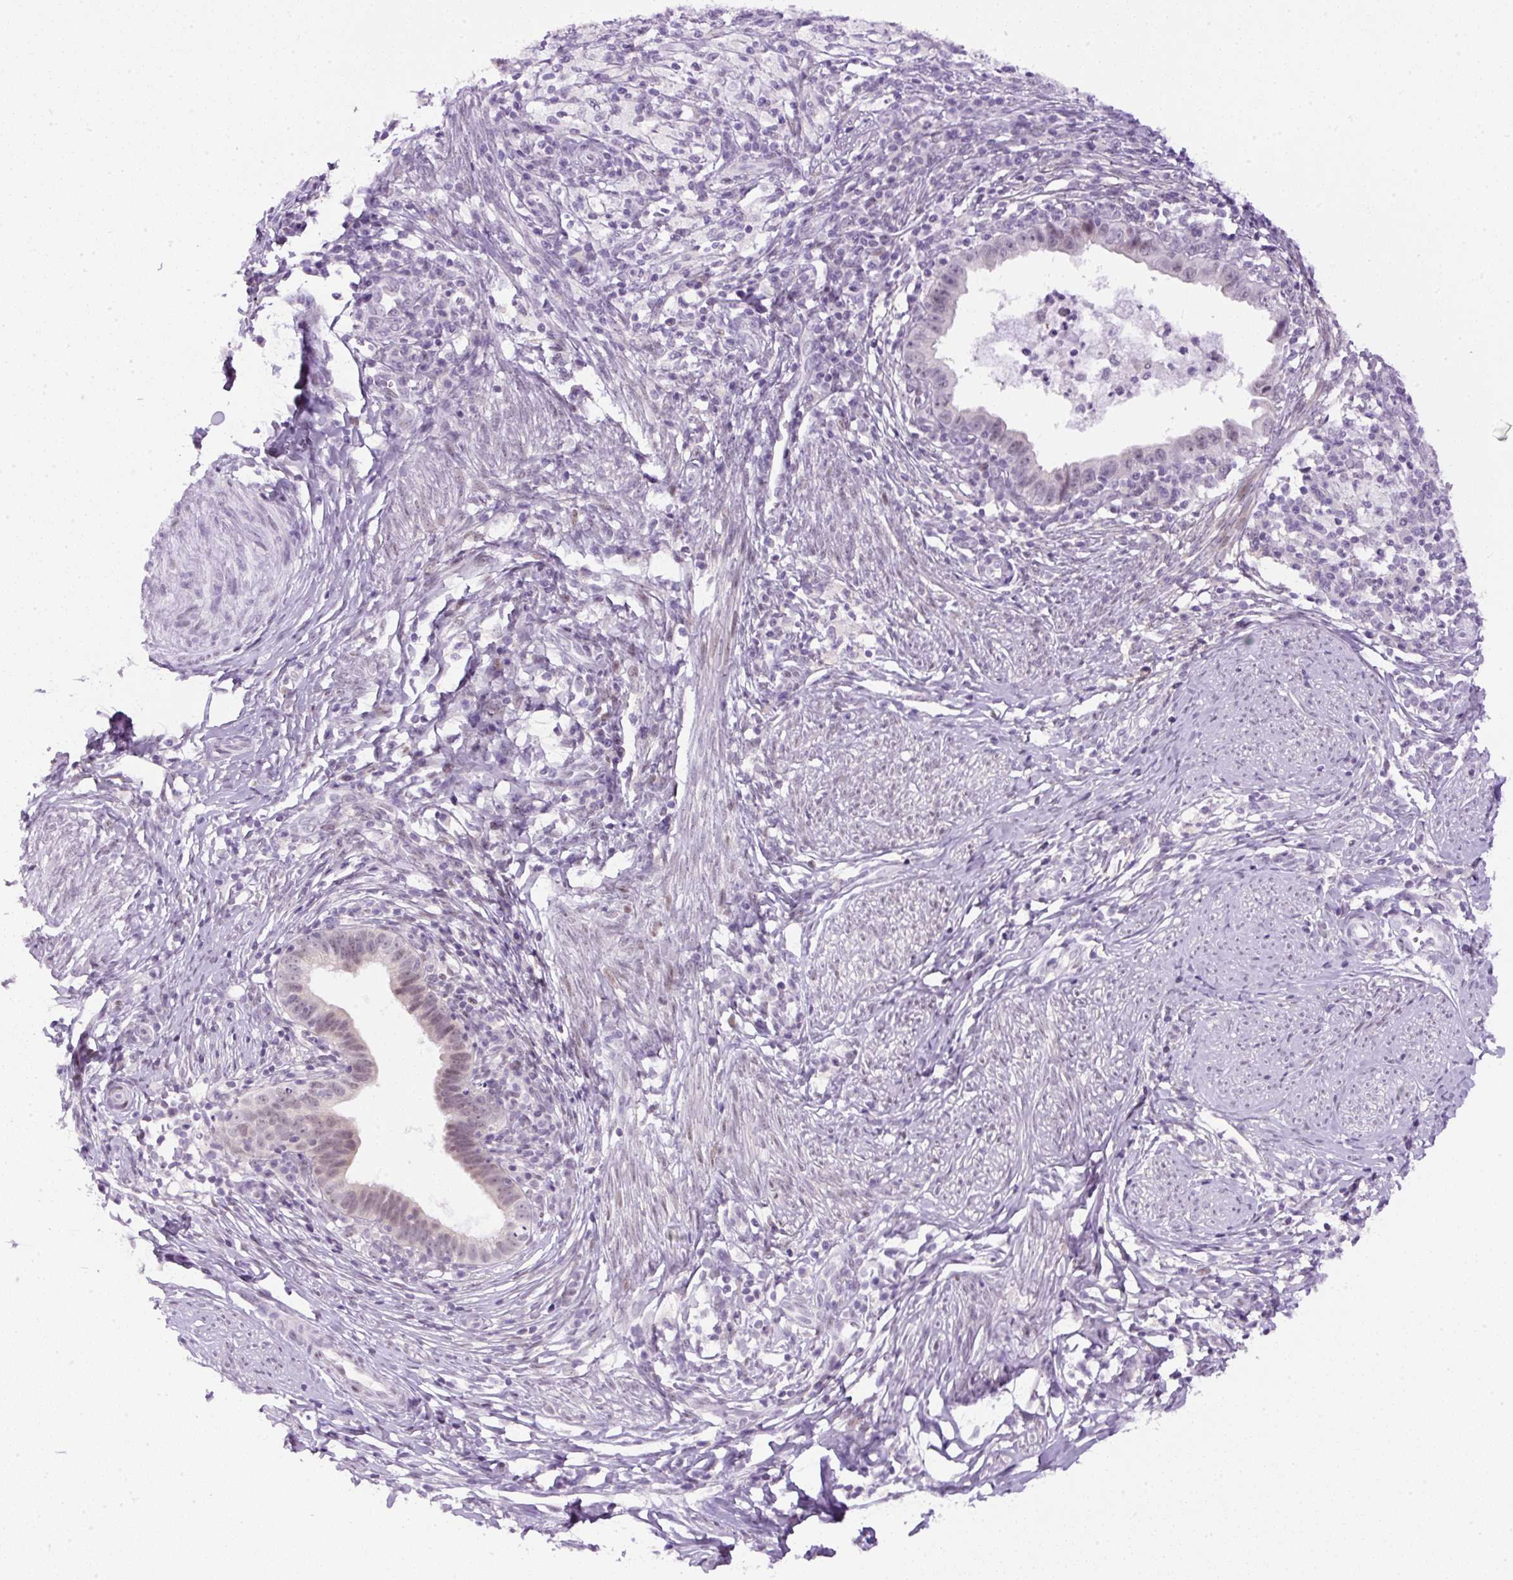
{"staining": {"intensity": "negative", "quantity": "none", "location": "none"}, "tissue": "cervical cancer", "cell_type": "Tumor cells", "image_type": "cancer", "snomed": [{"axis": "morphology", "description": "Adenocarcinoma, NOS"}, {"axis": "topography", "description": "Cervix"}], "caption": "A high-resolution image shows immunohistochemistry staining of cervical cancer (adenocarcinoma), which reveals no significant expression in tumor cells.", "gene": "RHBDD2", "patient": {"sex": "female", "age": 36}}